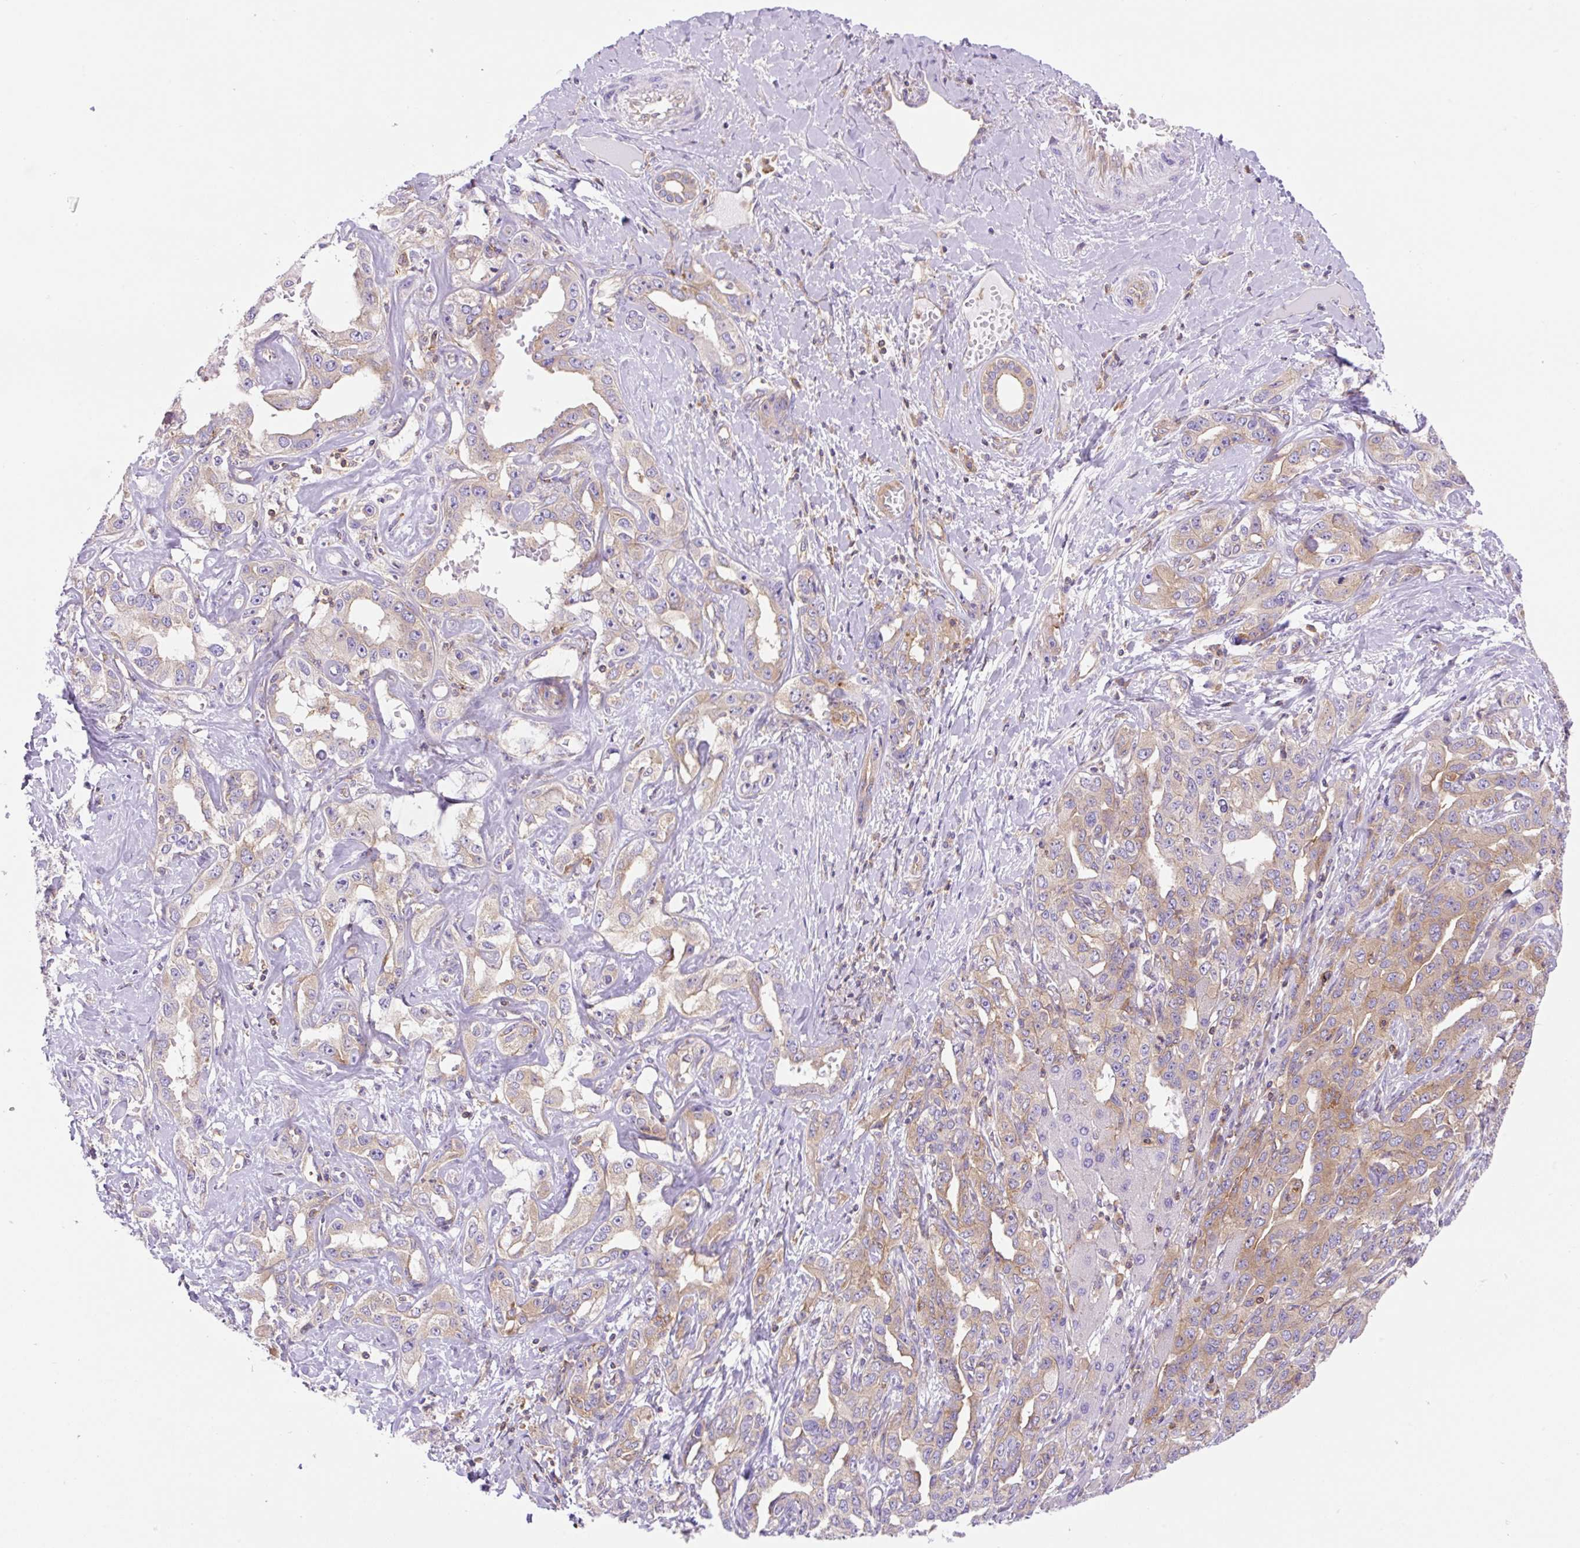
{"staining": {"intensity": "moderate", "quantity": "<25%", "location": "cytoplasmic/membranous"}, "tissue": "liver cancer", "cell_type": "Tumor cells", "image_type": "cancer", "snomed": [{"axis": "morphology", "description": "Cholangiocarcinoma"}, {"axis": "topography", "description": "Liver"}], "caption": "High-power microscopy captured an immunohistochemistry histopathology image of liver cholangiocarcinoma, revealing moderate cytoplasmic/membranous staining in about <25% of tumor cells. (IHC, brightfield microscopy, high magnification).", "gene": "DNM2", "patient": {"sex": "male", "age": 59}}